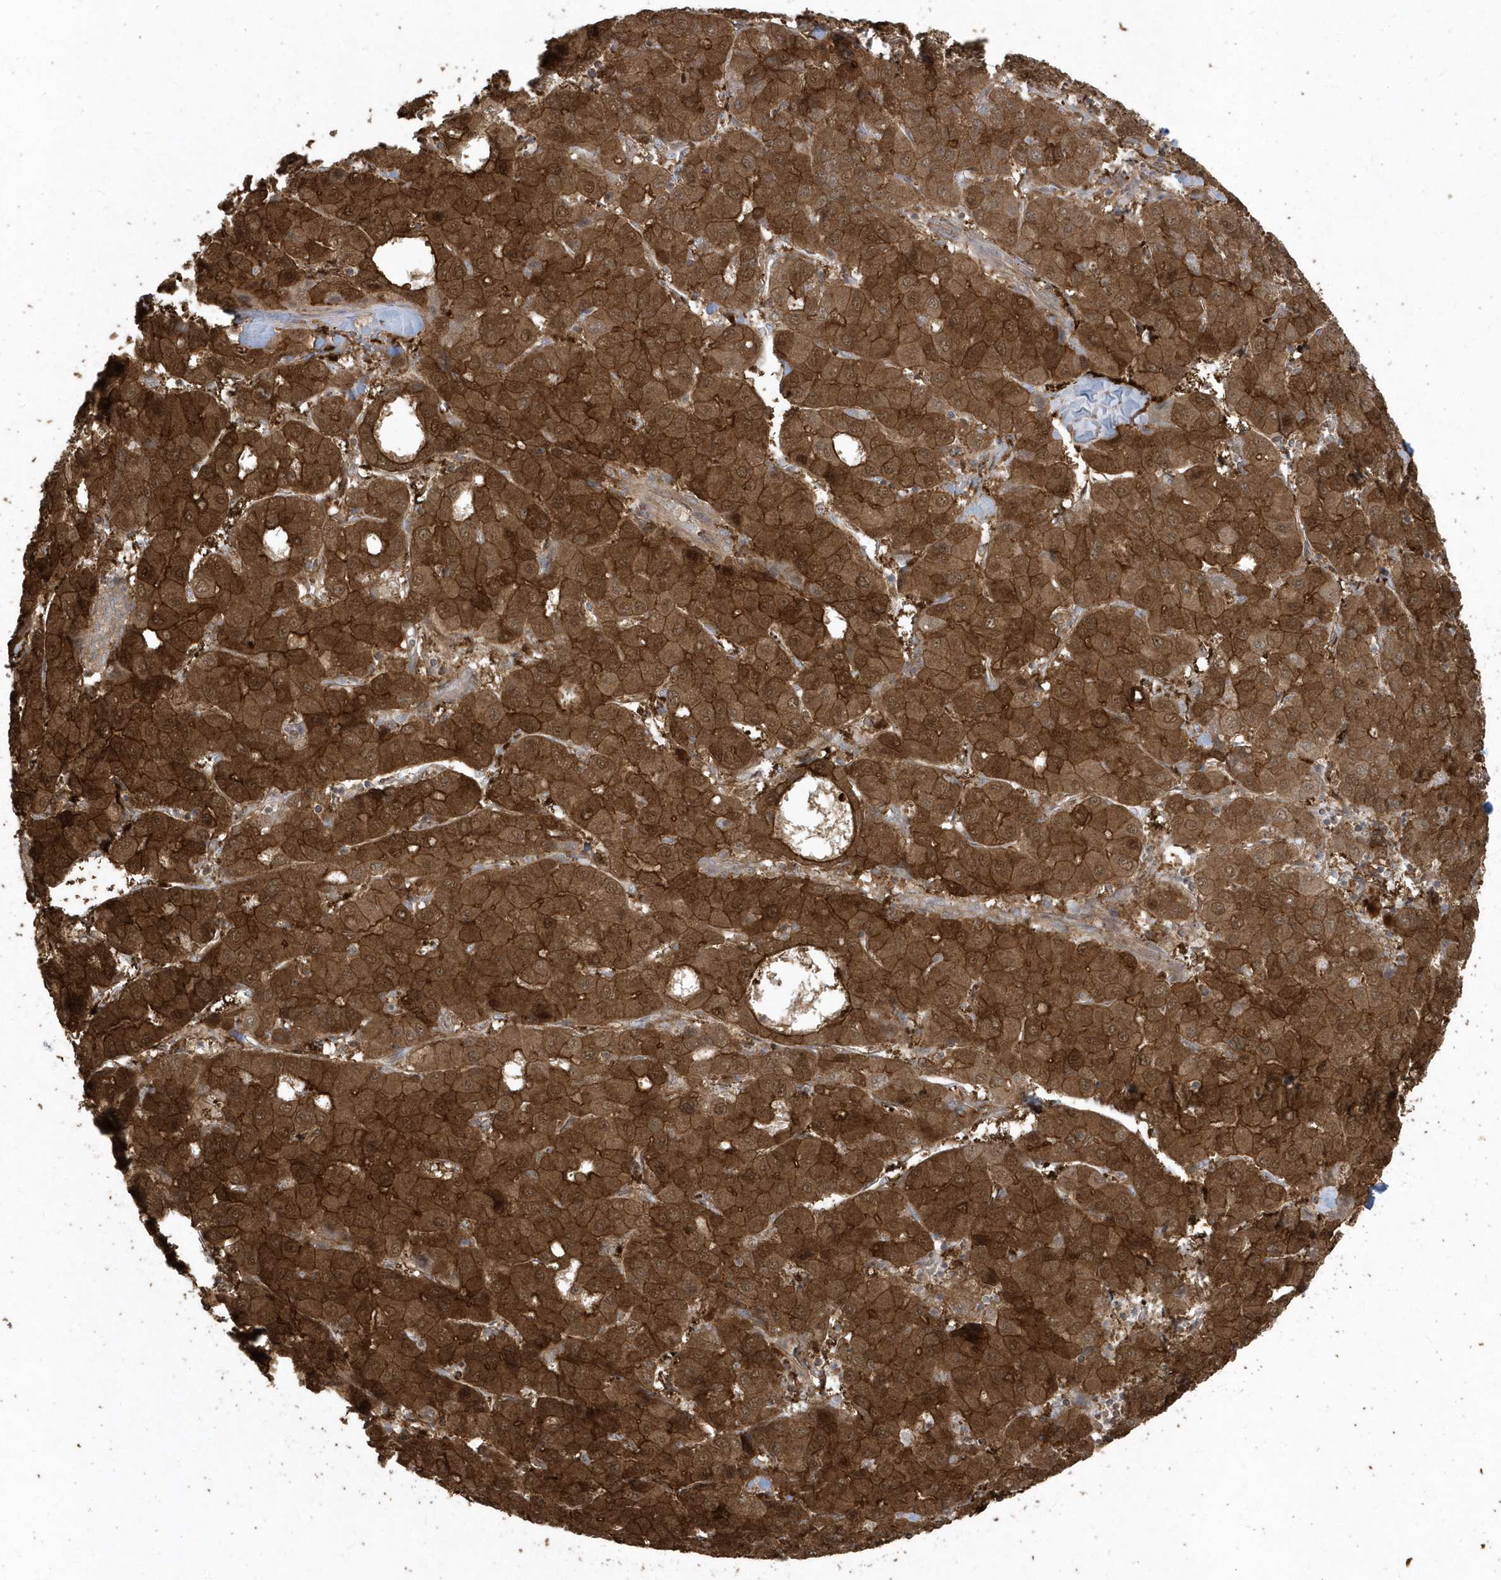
{"staining": {"intensity": "strong", "quantity": ">75%", "location": "cytoplasmic/membranous"}, "tissue": "liver cancer", "cell_type": "Tumor cells", "image_type": "cancer", "snomed": [{"axis": "morphology", "description": "Carcinoma, Hepatocellular, NOS"}, {"axis": "topography", "description": "Liver"}], "caption": "Liver cancer was stained to show a protein in brown. There is high levels of strong cytoplasmic/membranous positivity in approximately >75% of tumor cells.", "gene": "HNMT", "patient": {"sex": "male", "age": 65}}